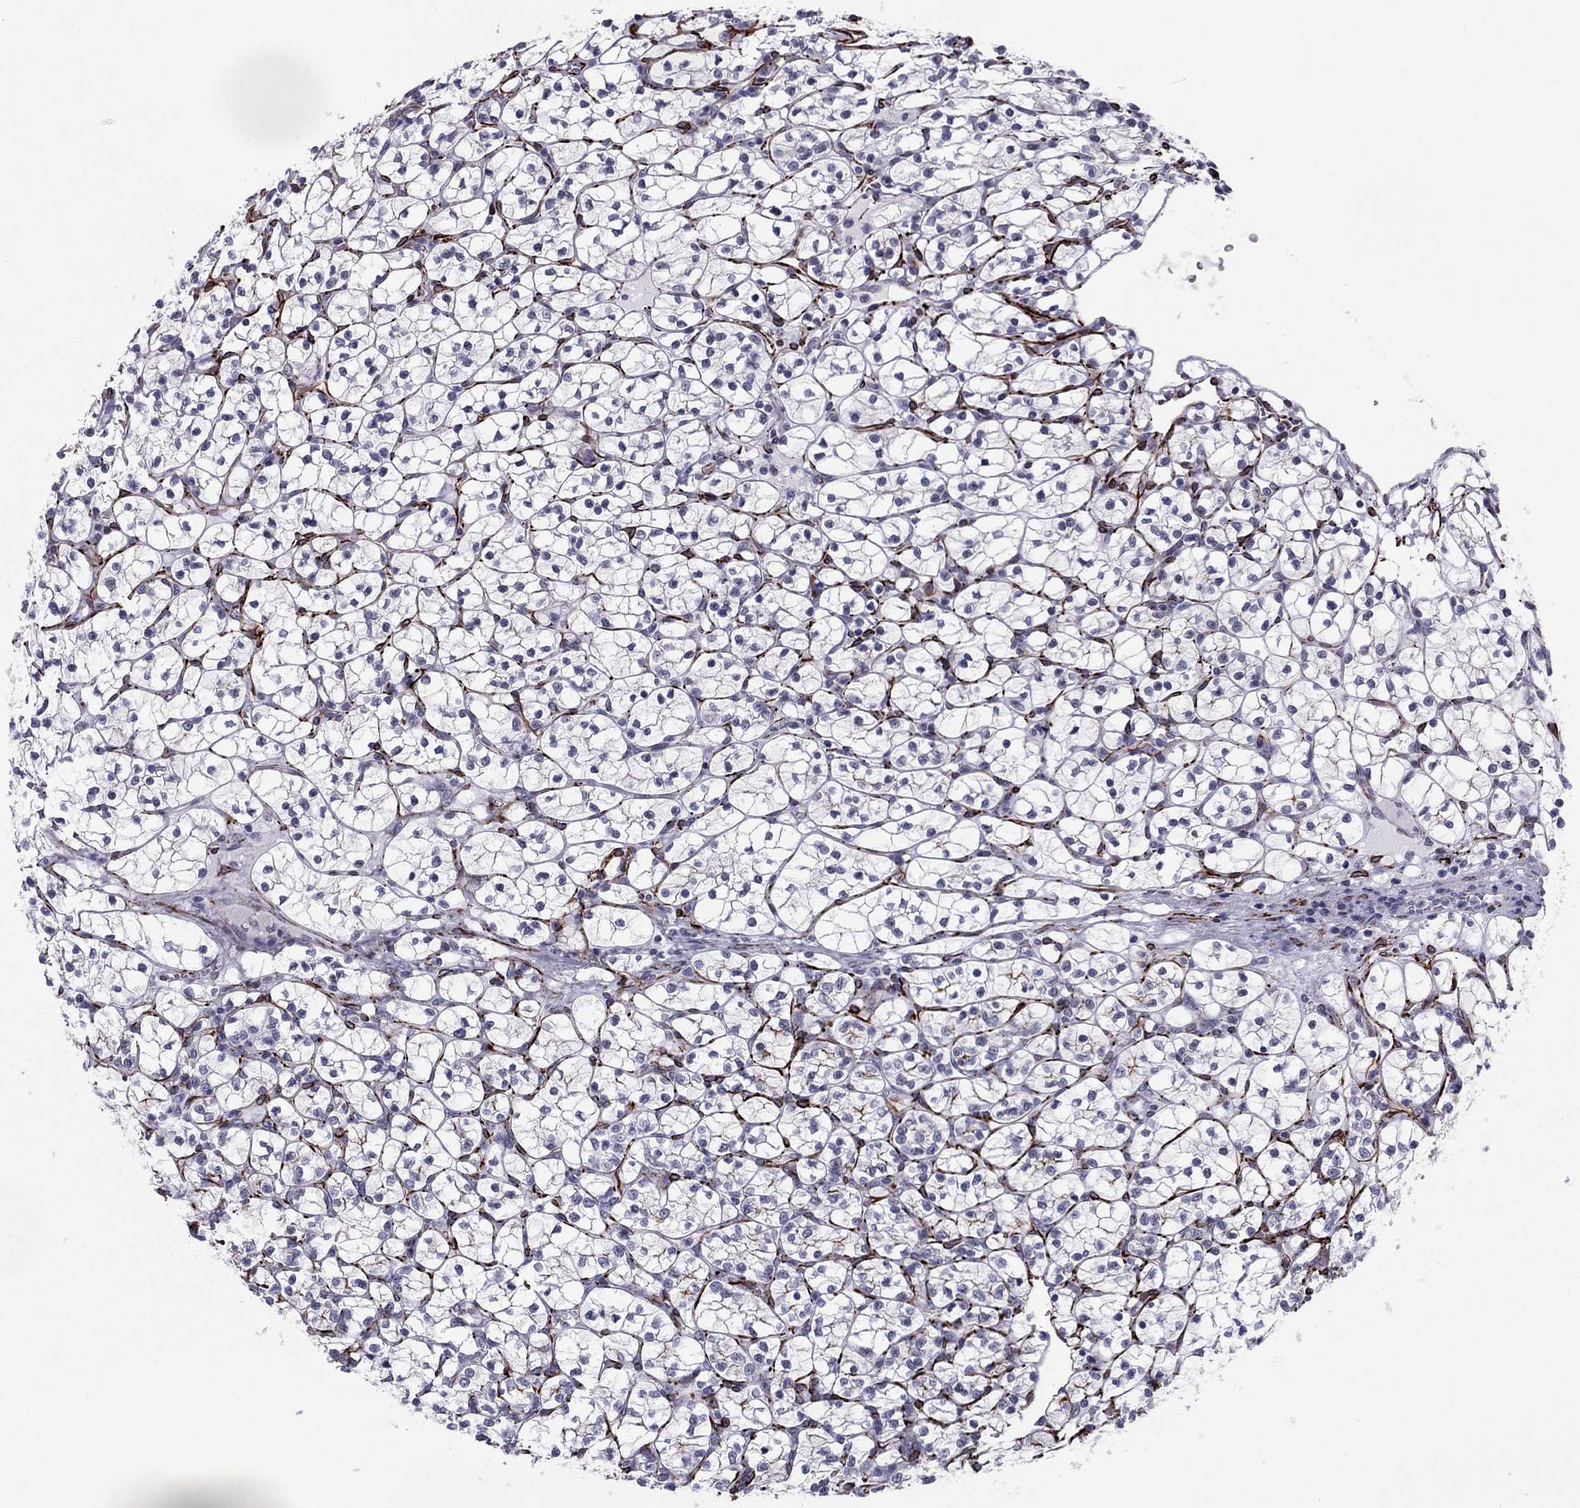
{"staining": {"intensity": "negative", "quantity": "none", "location": "none"}, "tissue": "renal cancer", "cell_type": "Tumor cells", "image_type": "cancer", "snomed": [{"axis": "morphology", "description": "Adenocarcinoma, NOS"}, {"axis": "topography", "description": "Kidney"}], "caption": "The image displays no staining of tumor cells in renal cancer (adenocarcinoma). Brightfield microscopy of immunohistochemistry (IHC) stained with DAB (3,3'-diaminobenzidine) (brown) and hematoxylin (blue), captured at high magnification.", "gene": "ANKS4B", "patient": {"sex": "female", "age": 89}}